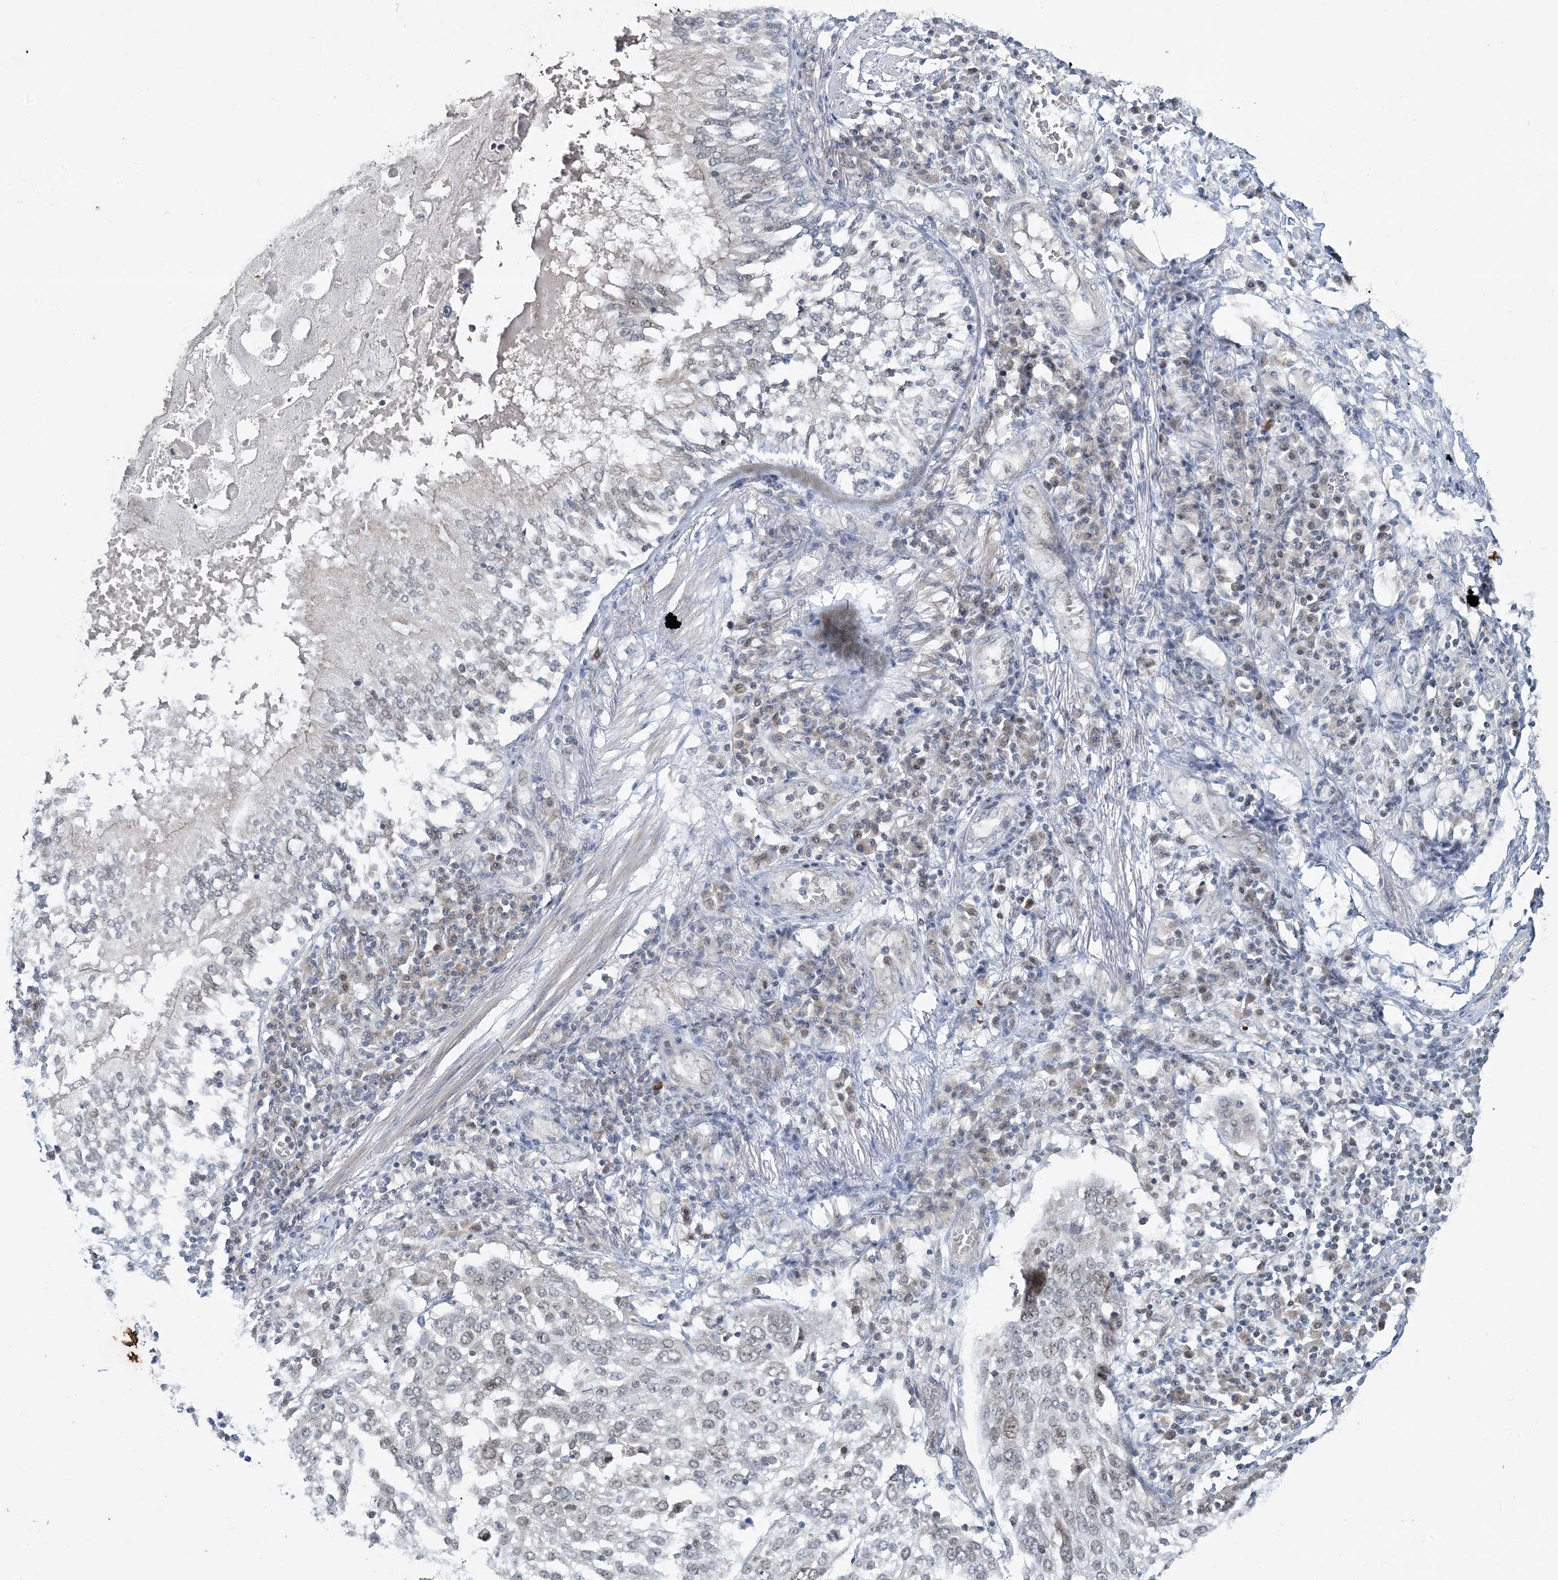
{"staining": {"intensity": "weak", "quantity": "<25%", "location": "nuclear"}, "tissue": "lung cancer", "cell_type": "Tumor cells", "image_type": "cancer", "snomed": [{"axis": "morphology", "description": "Squamous cell carcinoma, NOS"}, {"axis": "topography", "description": "Lung"}], "caption": "Immunohistochemistry of lung squamous cell carcinoma demonstrates no expression in tumor cells.", "gene": "LEXM", "patient": {"sex": "male", "age": 65}}